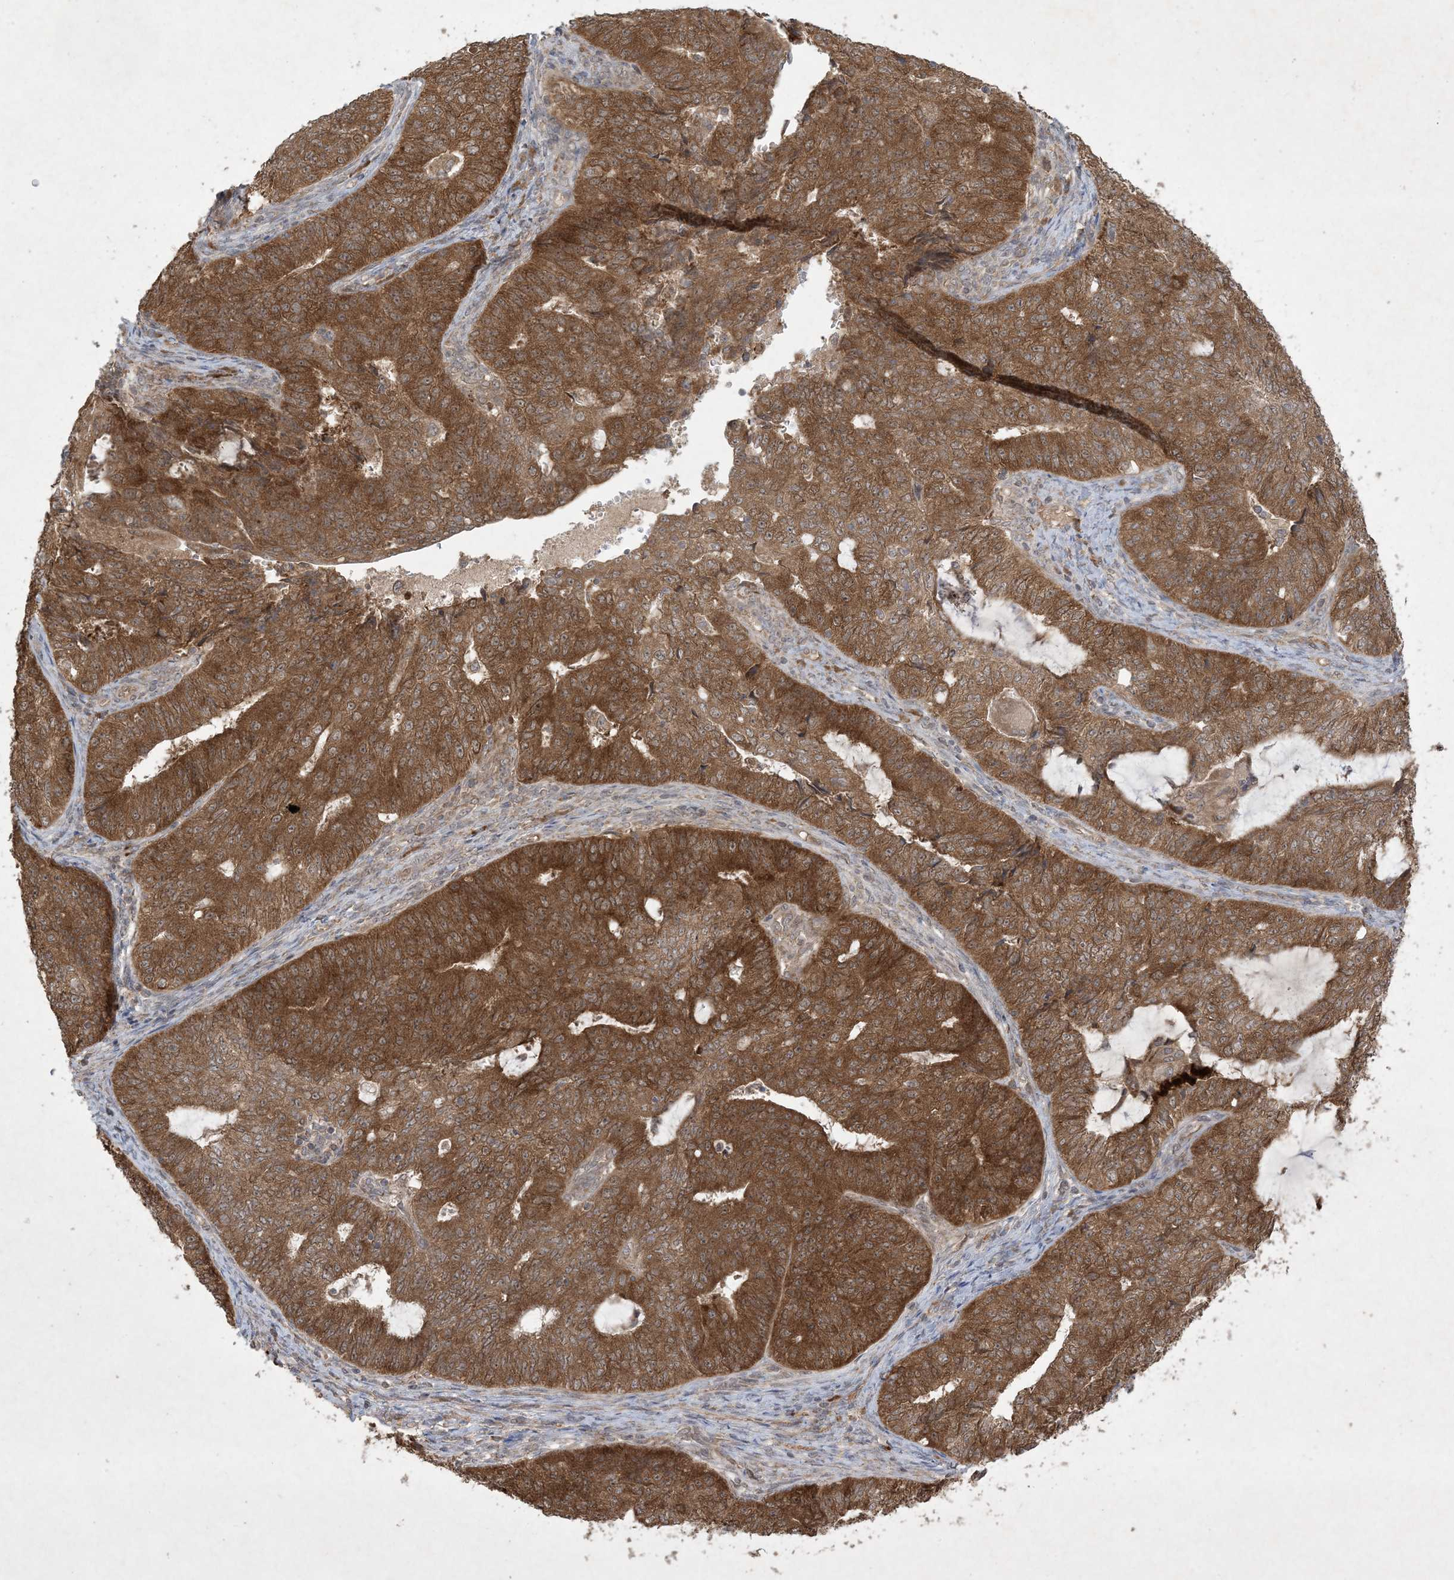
{"staining": {"intensity": "strong", "quantity": ">75%", "location": "cytoplasmic/membranous,nuclear"}, "tissue": "endometrial cancer", "cell_type": "Tumor cells", "image_type": "cancer", "snomed": [{"axis": "morphology", "description": "Adenocarcinoma, NOS"}, {"axis": "topography", "description": "Endometrium"}], "caption": "A photomicrograph of human adenocarcinoma (endometrial) stained for a protein displays strong cytoplasmic/membranous and nuclear brown staining in tumor cells. (DAB (3,3'-diaminobenzidine) IHC with brightfield microscopy, high magnification).", "gene": "NRBP2", "patient": {"sex": "female", "age": 32}}